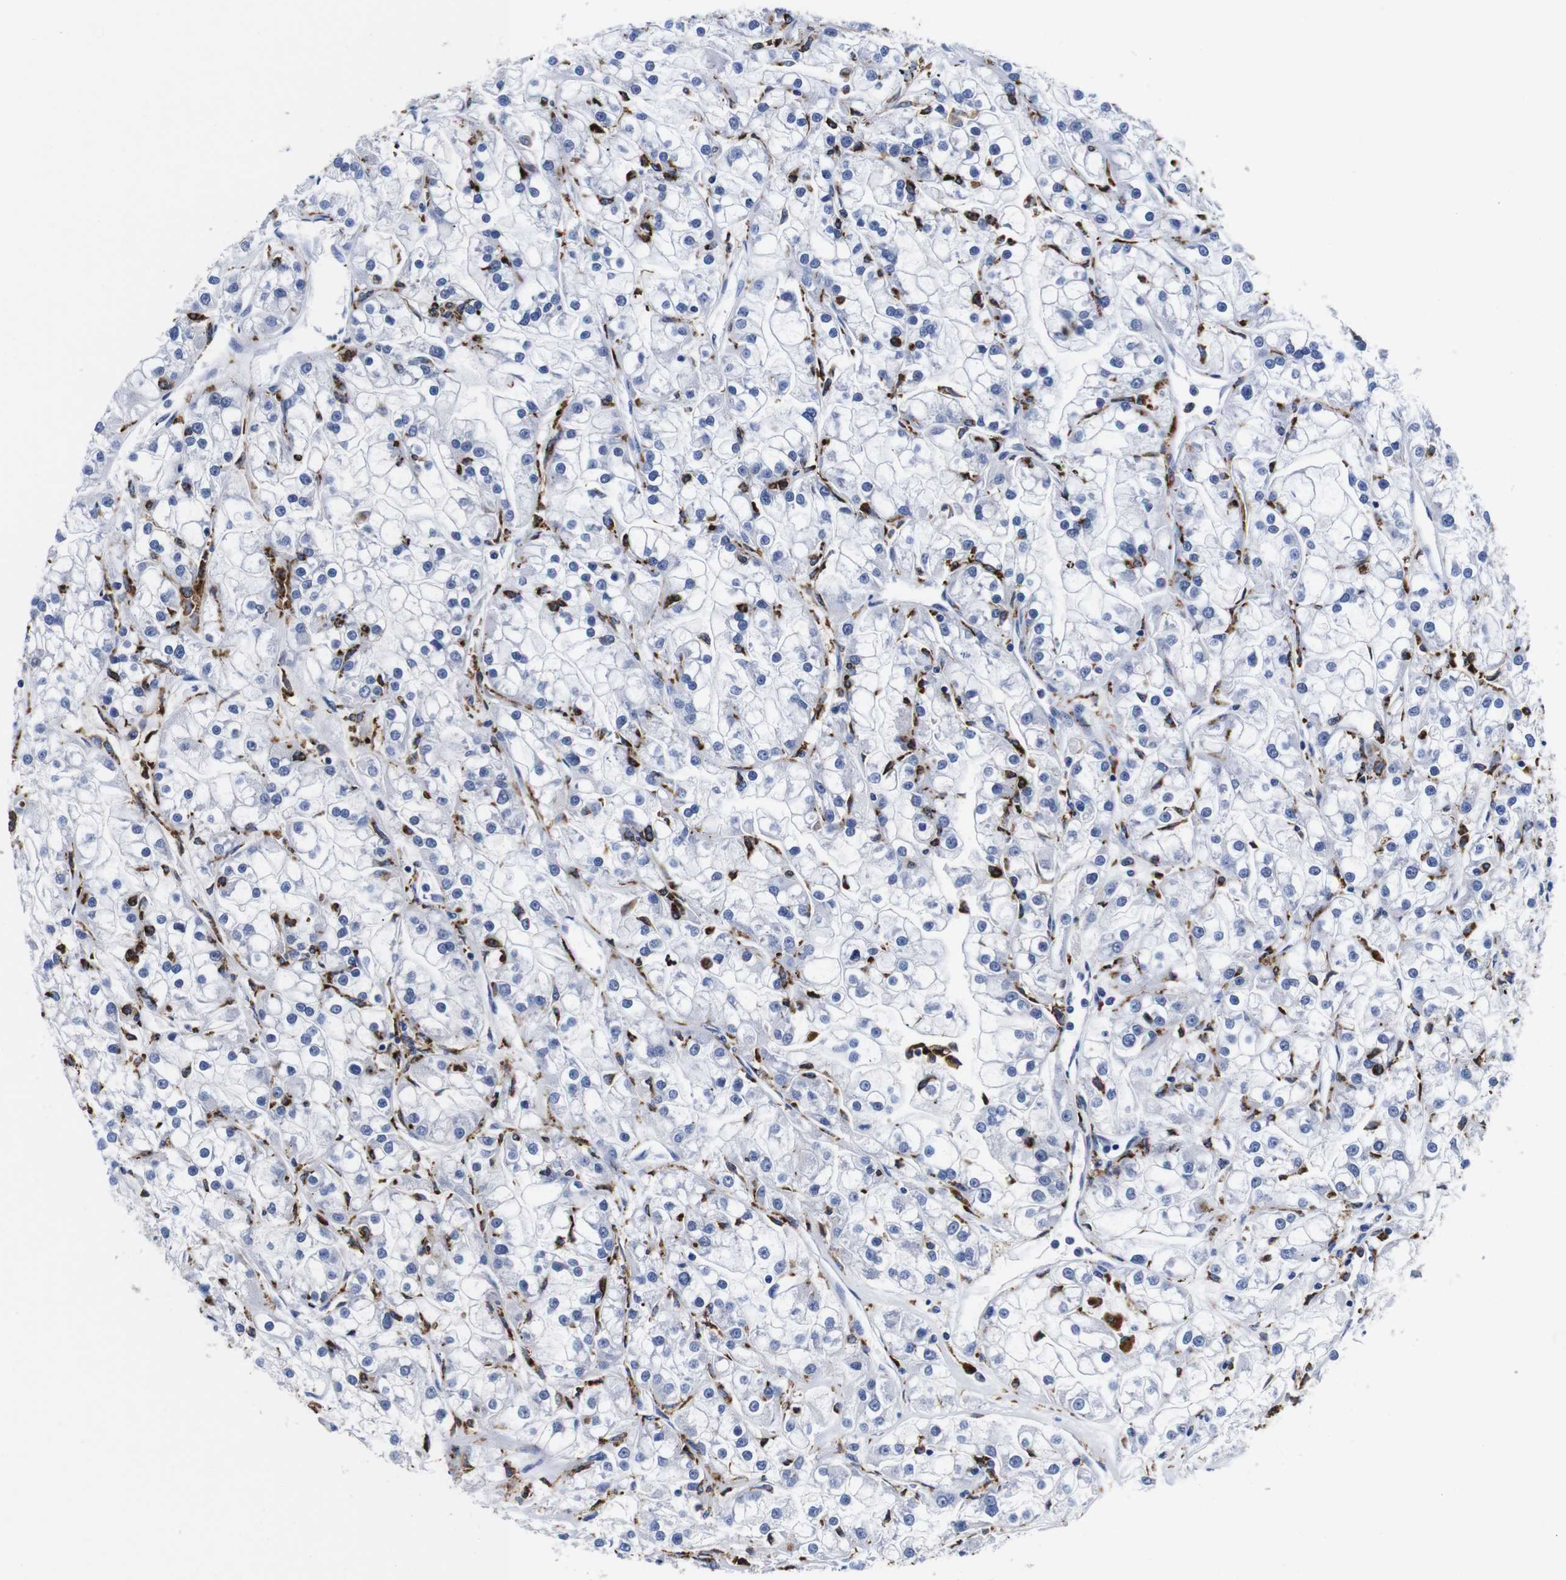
{"staining": {"intensity": "negative", "quantity": "none", "location": "none"}, "tissue": "renal cancer", "cell_type": "Tumor cells", "image_type": "cancer", "snomed": [{"axis": "morphology", "description": "Adenocarcinoma, NOS"}, {"axis": "topography", "description": "Kidney"}], "caption": "Tumor cells are negative for brown protein staining in renal adenocarcinoma.", "gene": "HLA-DMB", "patient": {"sex": "female", "age": 52}}